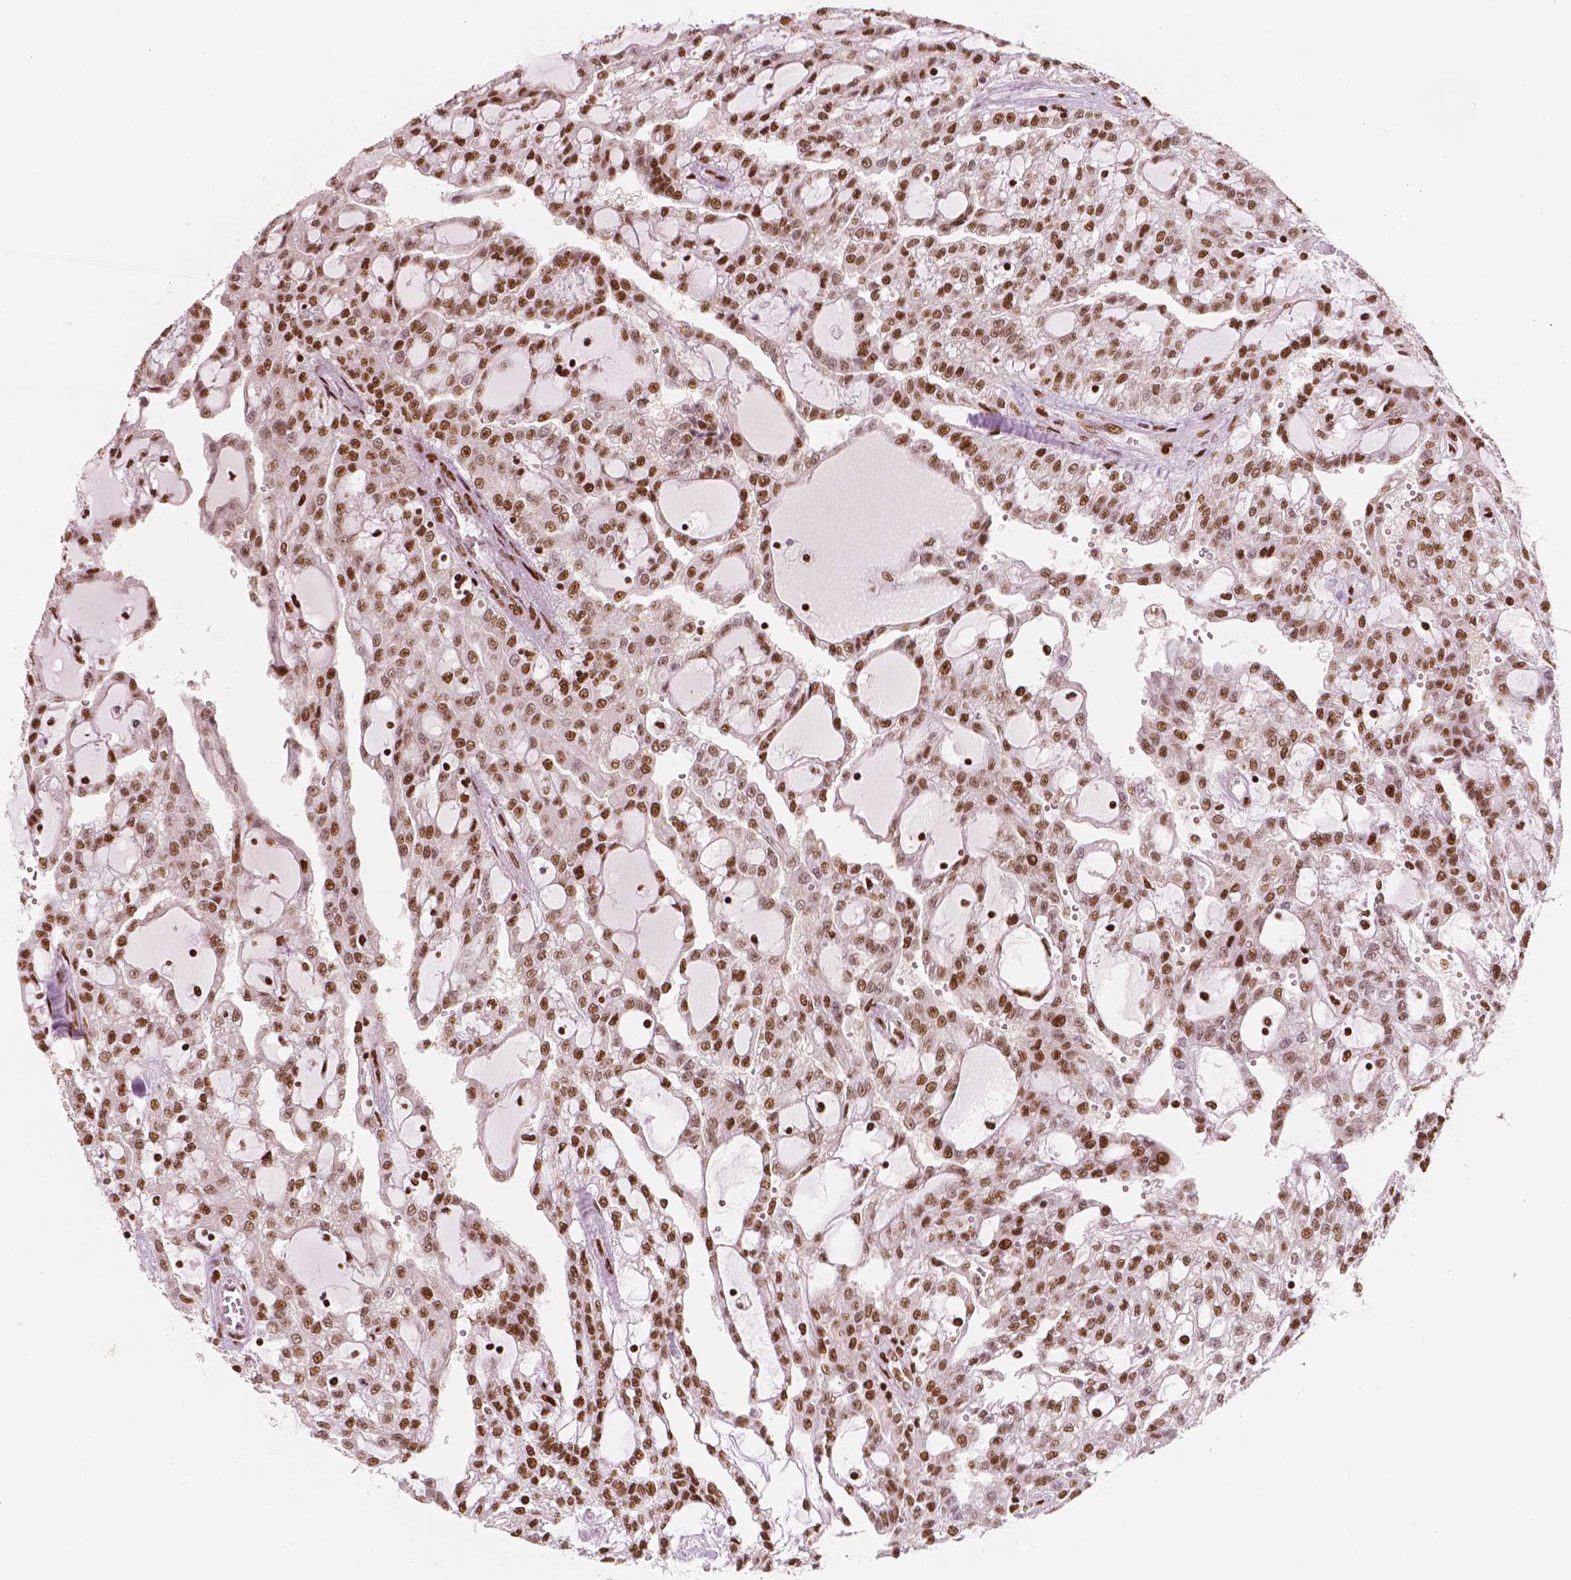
{"staining": {"intensity": "moderate", "quantity": ">75%", "location": "nuclear"}, "tissue": "renal cancer", "cell_type": "Tumor cells", "image_type": "cancer", "snomed": [{"axis": "morphology", "description": "Adenocarcinoma, NOS"}, {"axis": "topography", "description": "Kidney"}], "caption": "DAB (3,3'-diaminobenzidine) immunohistochemical staining of human adenocarcinoma (renal) reveals moderate nuclear protein positivity in about >75% of tumor cells.", "gene": "BRD4", "patient": {"sex": "male", "age": 63}}